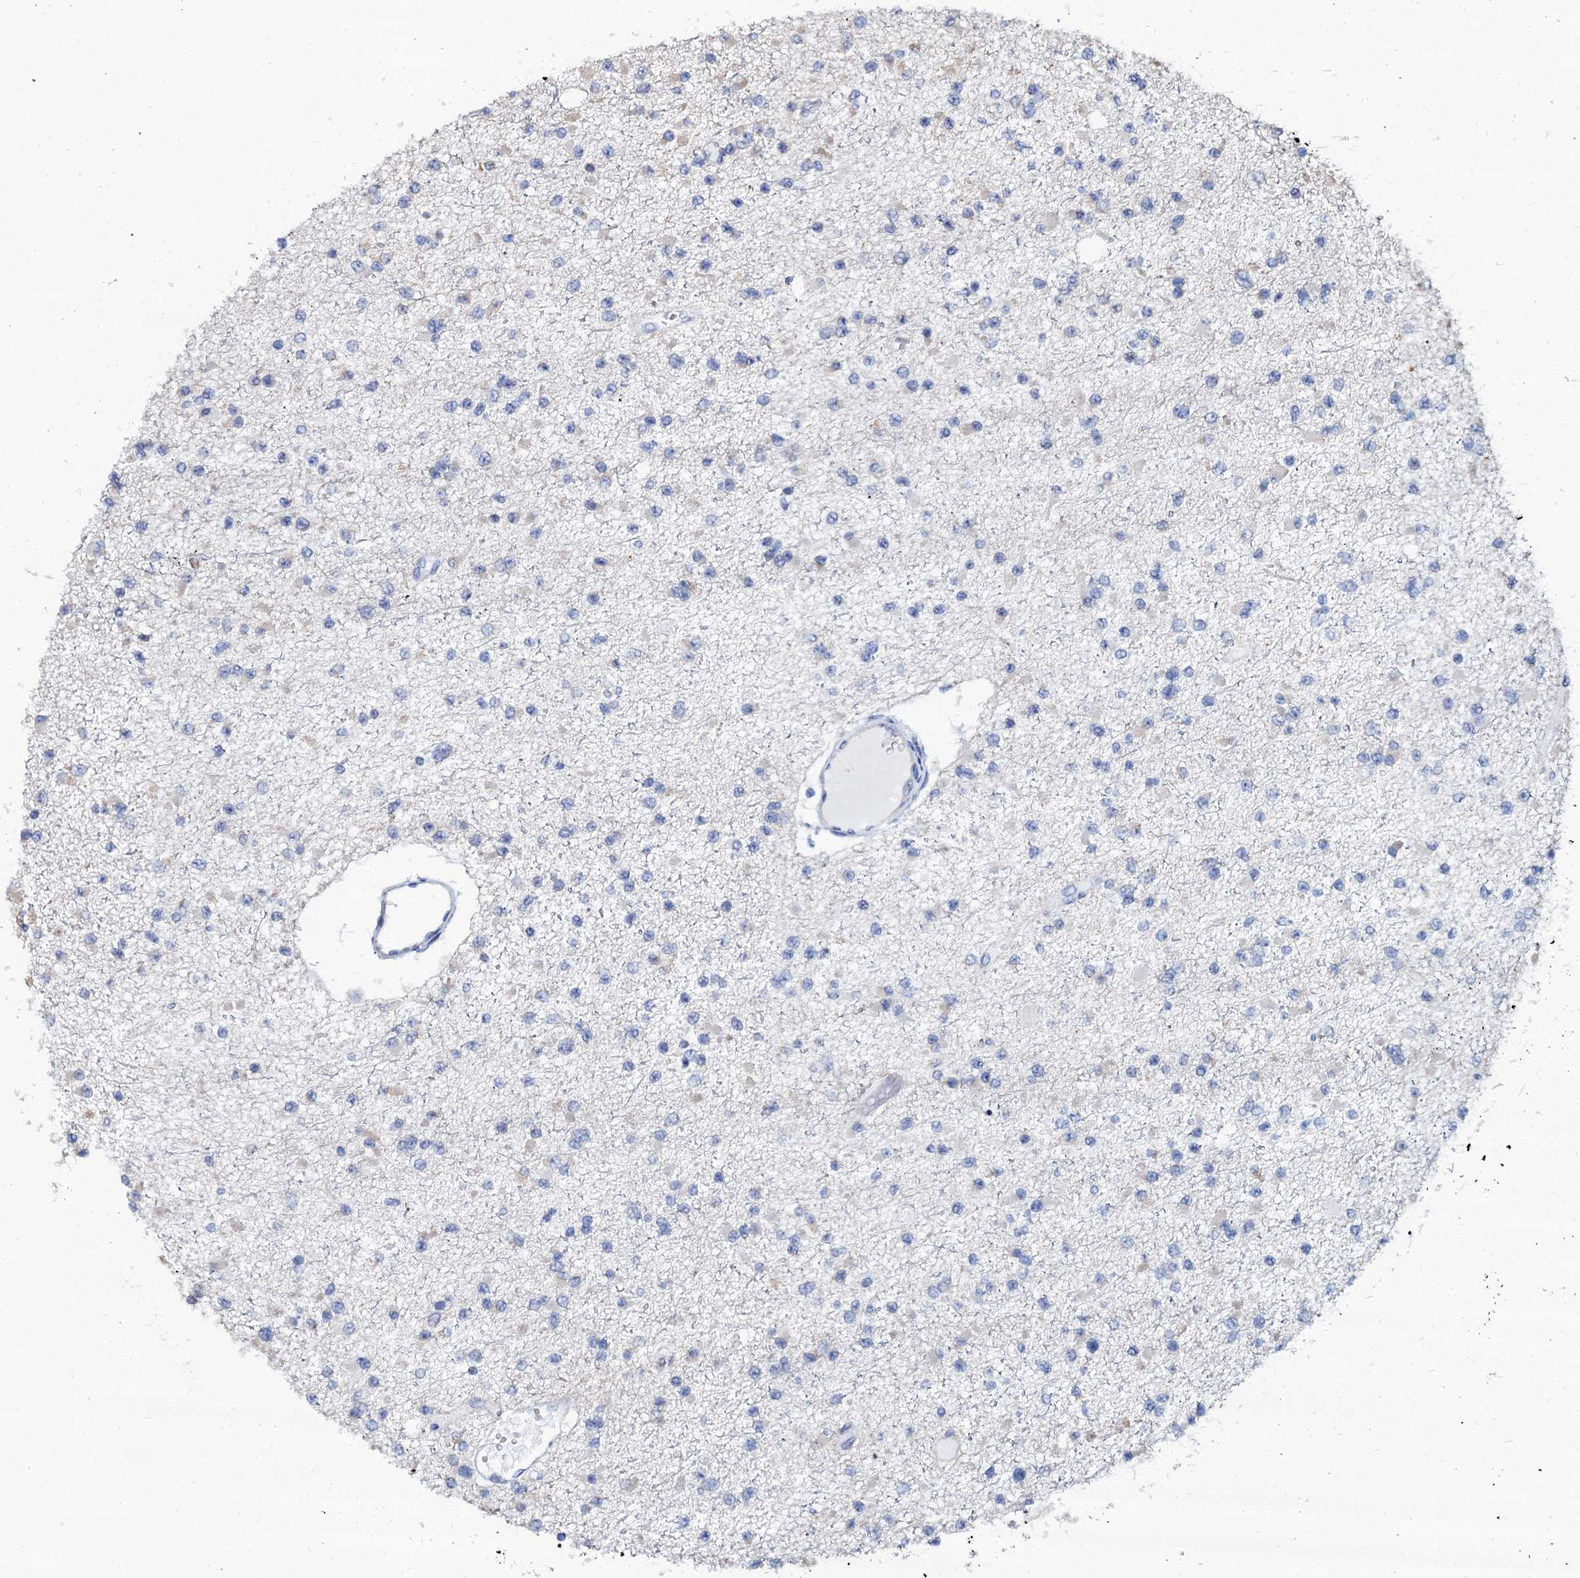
{"staining": {"intensity": "negative", "quantity": "none", "location": "none"}, "tissue": "glioma", "cell_type": "Tumor cells", "image_type": "cancer", "snomed": [{"axis": "morphology", "description": "Glioma, malignant, Low grade"}, {"axis": "topography", "description": "Brain"}], "caption": "Tumor cells show no significant protein positivity in malignant glioma (low-grade).", "gene": "AKAP3", "patient": {"sex": "female", "age": 22}}